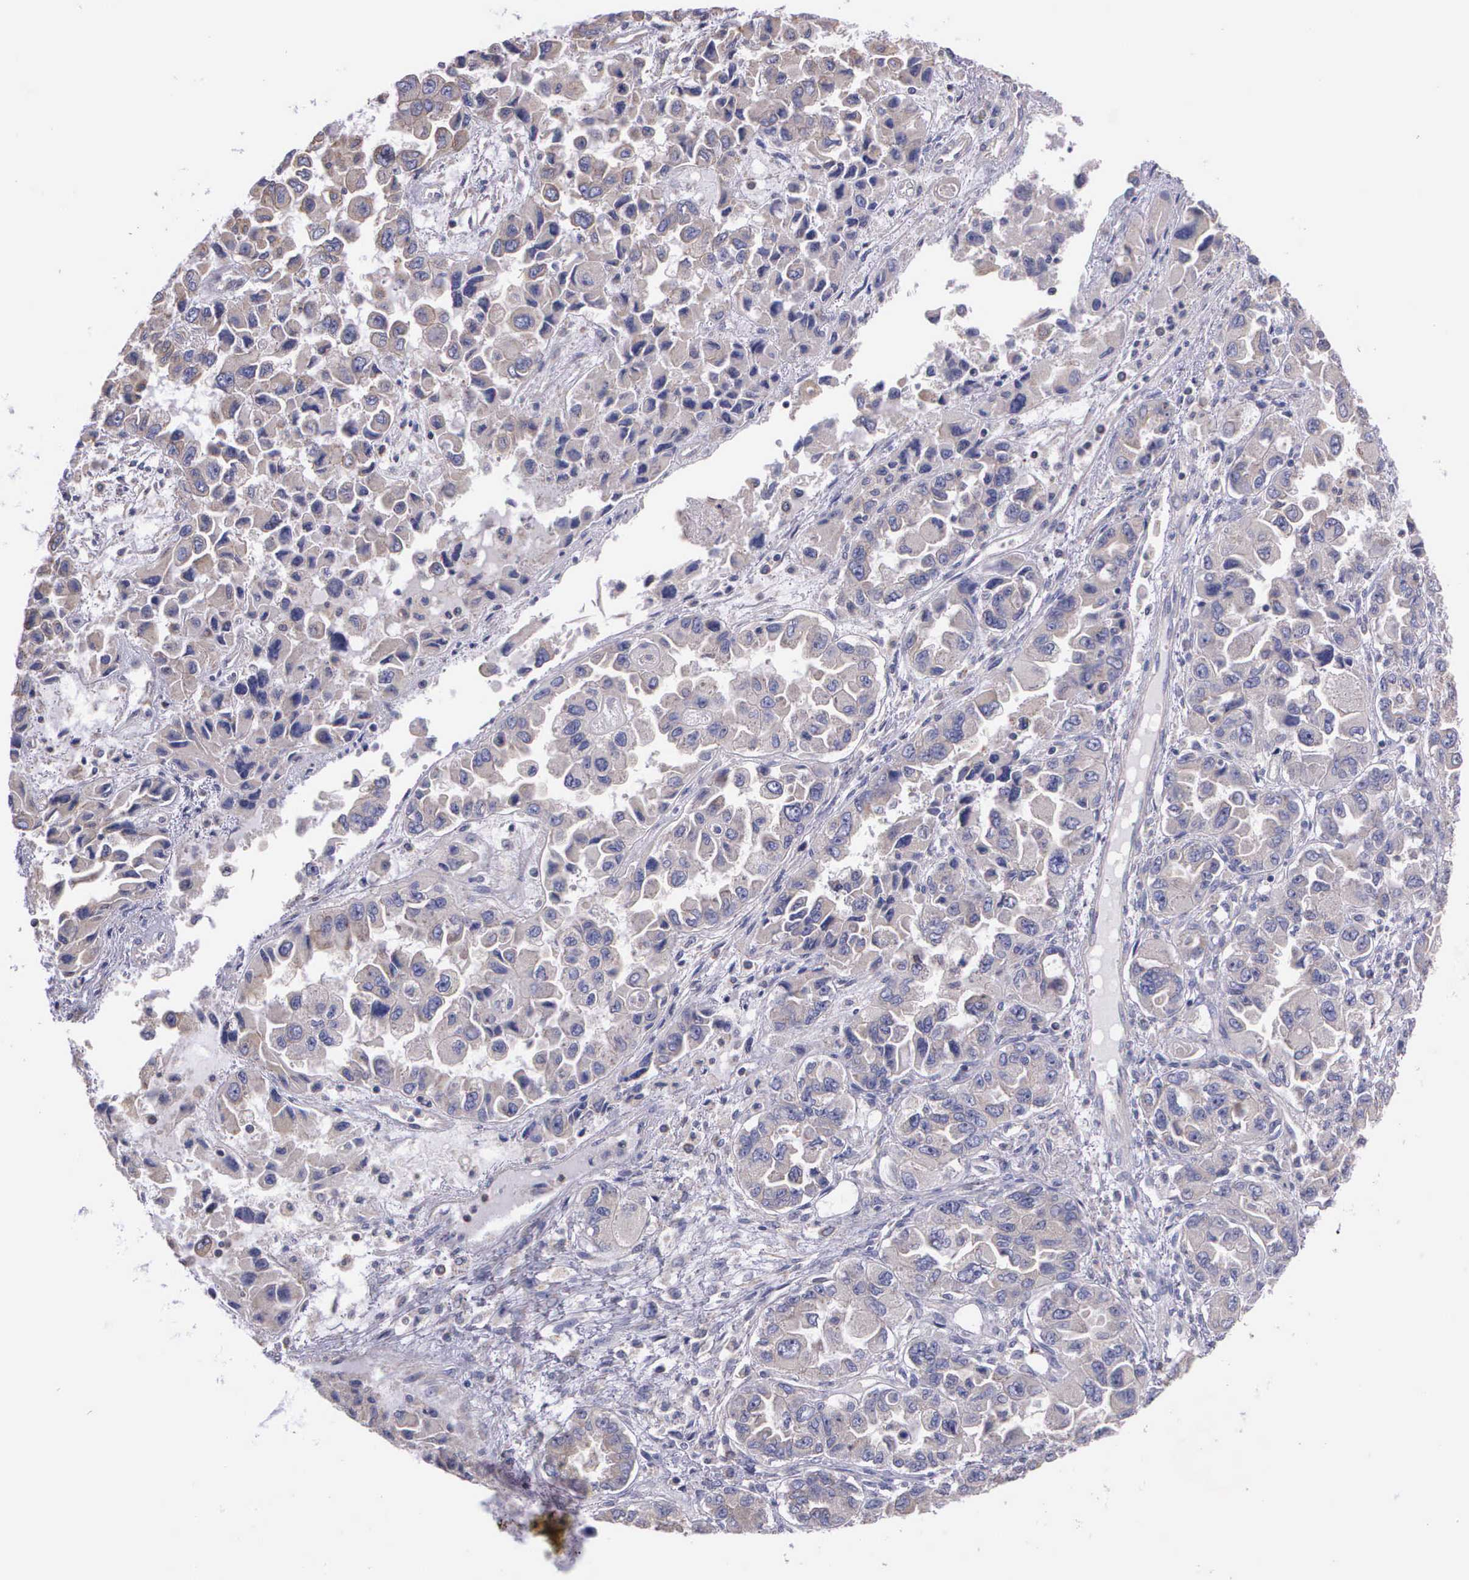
{"staining": {"intensity": "weak", "quantity": ">75%", "location": "cytoplasmic/membranous"}, "tissue": "ovarian cancer", "cell_type": "Tumor cells", "image_type": "cancer", "snomed": [{"axis": "morphology", "description": "Cystadenocarcinoma, serous, NOS"}, {"axis": "topography", "description": "Ovary"}], "caption": "Tumor cells reveal low levels of weak cytoplasmic/membranous expression in approximately >75% of cells in ovarian cancer (serous cystadenocarcinoma).", "gene": "MIA2", "patient": {"sex": "female", "age": 84}}